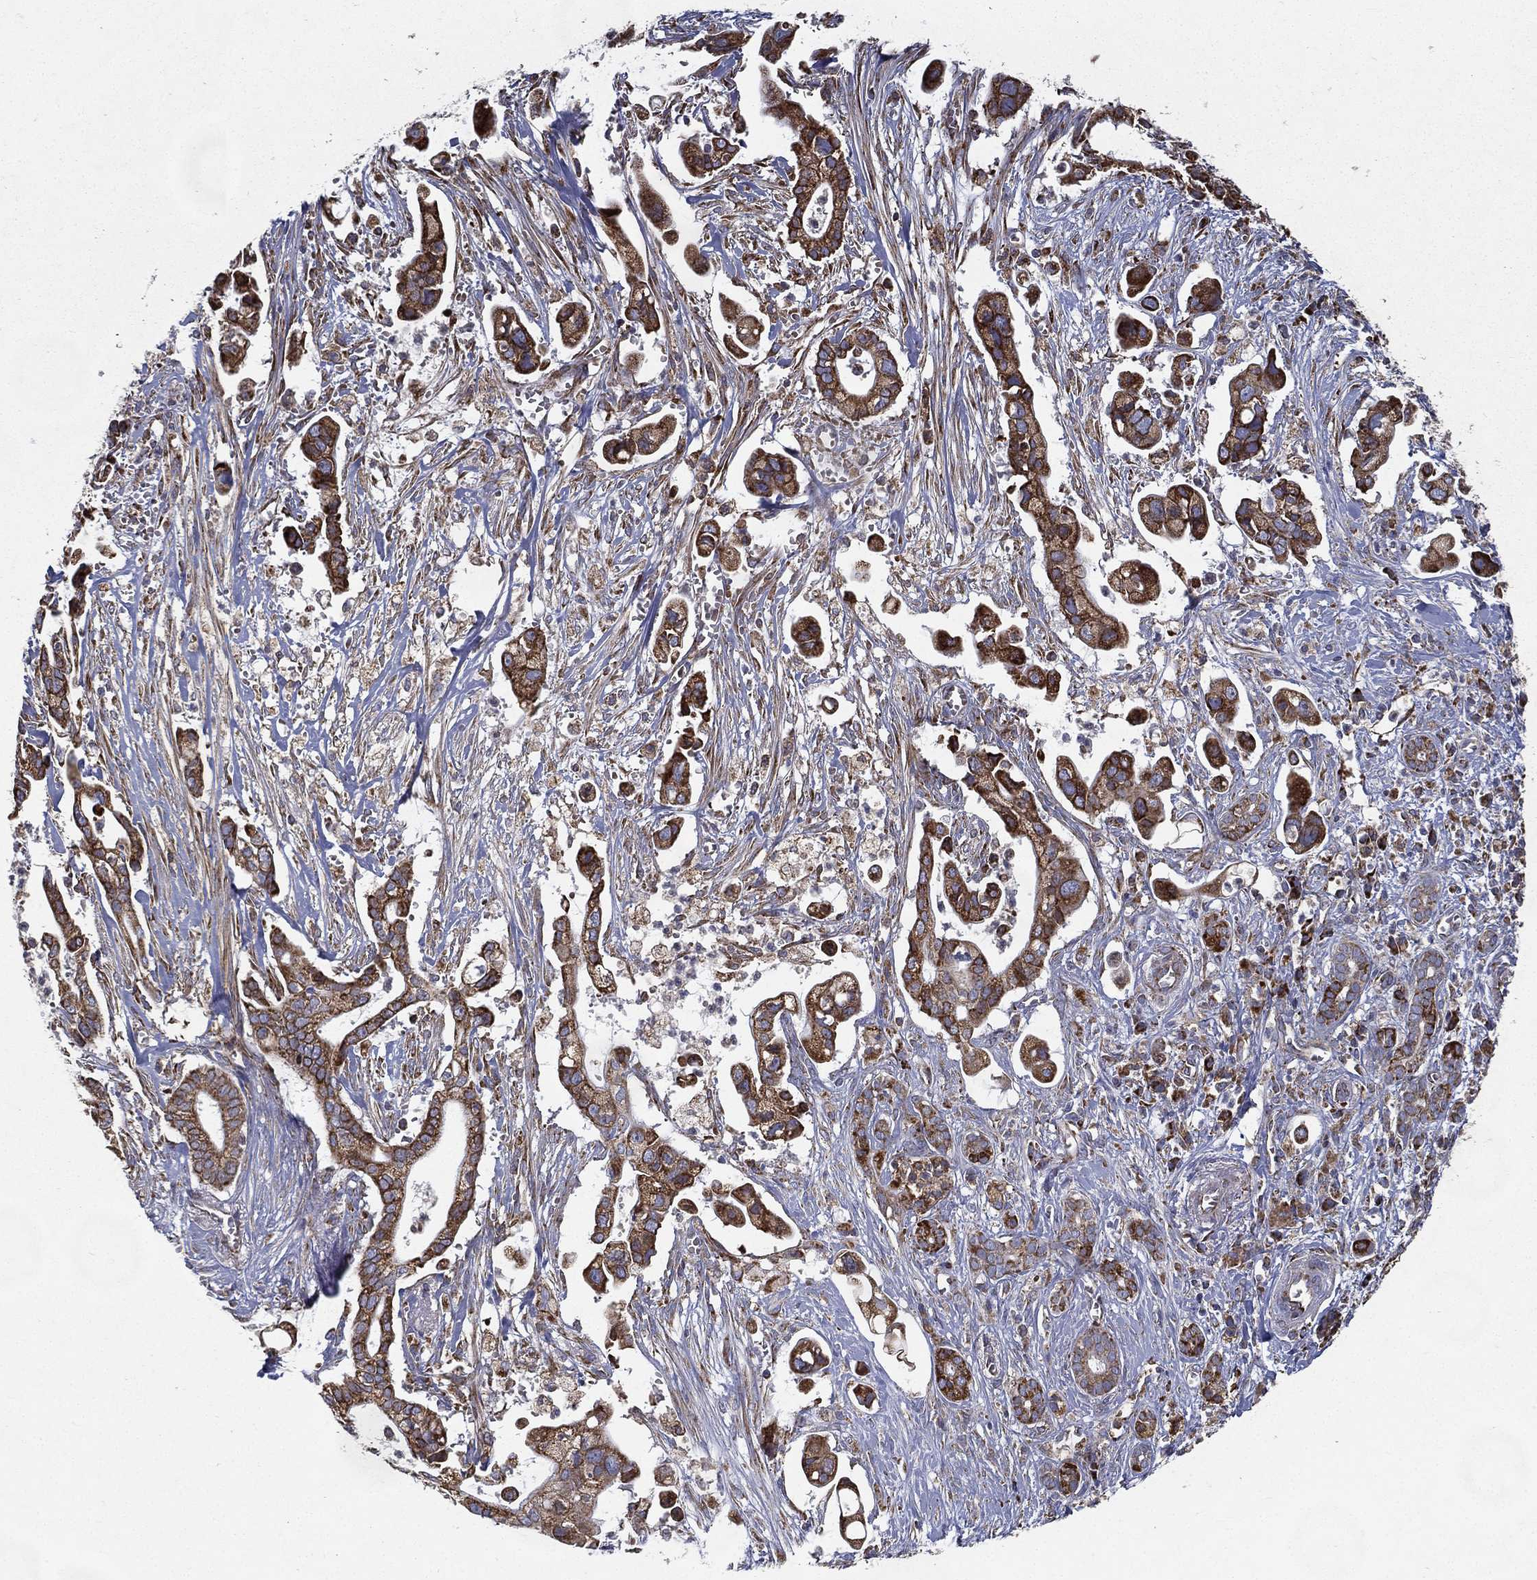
{"staining": {"intensity": "moderate", "quantity": ">75%", "location": "cytoplasmic/membranous"}, "tissue": "pancreatic cancer", "cell_type": "Tumor cells", "image_type": "cancer", "snomed": [{"axis": "morphology", "description": "Adenocarcinoma, NOS"}, {"axis": "topography", "description": "Pancreas"}], "caption": "This micrograph shows pancreatic cancer stained with immunohistochemistry (IHC) to label a protein in brown. The cytoplasmic/membranous of tumor cells show moderate positivity for the protein. Nuclei are counter-stained blue.", "gene": "MT-CYB", "patient": {"sex": "male", "age": 61}}